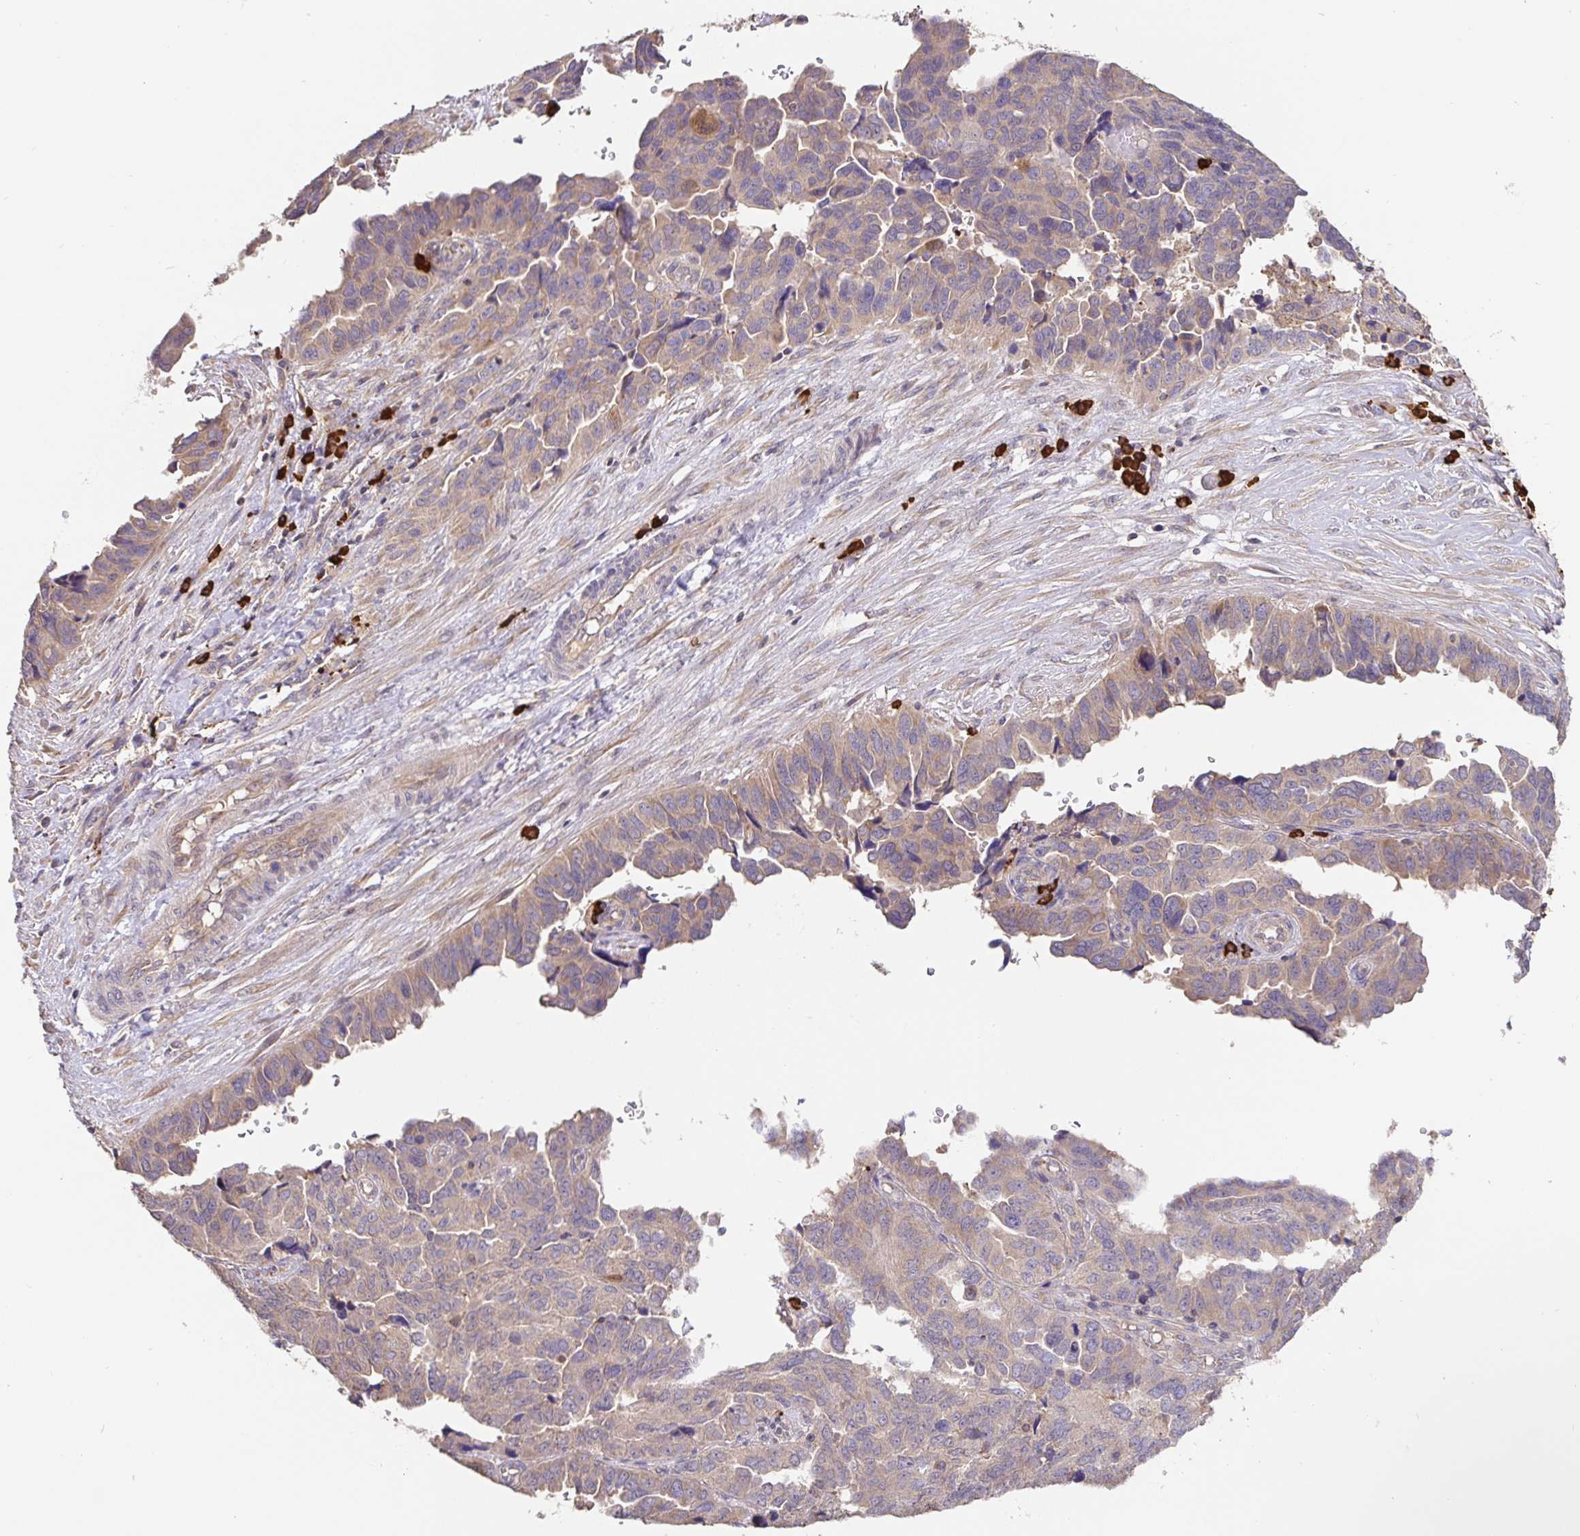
{"staining": {"intensity": "weak", "quantity": "<25%", "location": "cytoplasmic/membranous"}, "tissue": "ovarian cancer", "cell_type": "Tumor cells", "image_type": "cancer", "snomed": [{"axis": "morphology", "description": "Cystadenocarcinoma, serous, NOS"}, {"axis": "topography", "description": "Ovary"}], "caption": "Serous cystadenocarcinoma (ovarian) stained for a protein using immunohistochemistry displays no staining tumor cells.", "gene": "HAGH", "patient": {"sex": "female", "age": 64}}